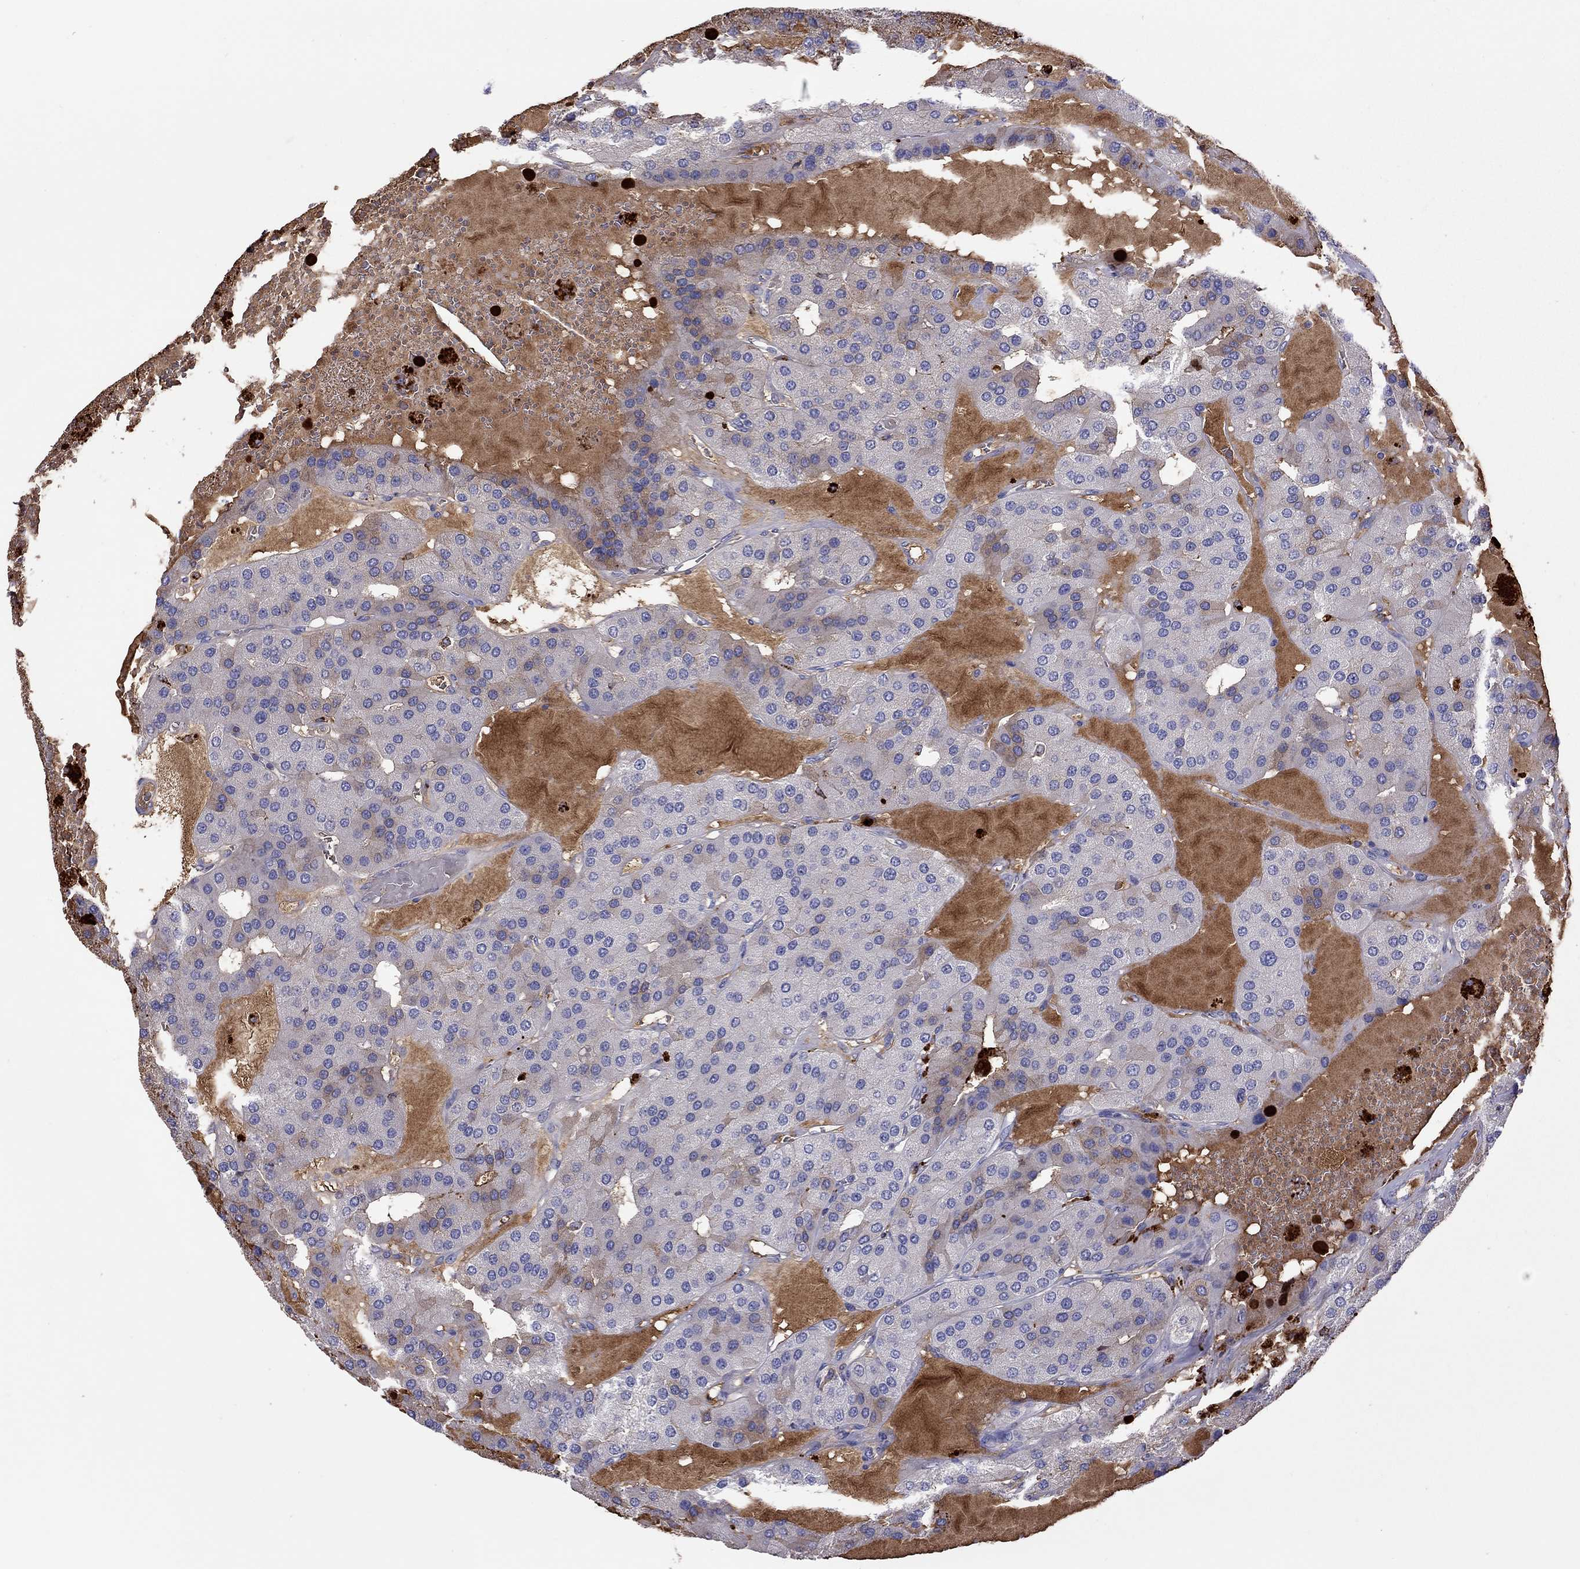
{"staining": {"intensity": "negative", "quantity": "none", "location": "none"}, "tissue": "parathyroid gland", "cell_type": "Glandular cells", "image_type": "normal", "snomed": [{"axis": "morphology", "description": "Normal tissue, NOS"}, {"axis": "morphology", "description": "Adenoma, NOS"}, {"axis": "topography", "description": "Parathyroid gland"}], "caption": "Protein analysis of unremarkable parathyroid gland displays no significant positivity in glandular cells. (DAB immunohistochemistry, high magnification).", "gene": "SERPINA3", "patient": {"sex": "female", "age": 86}}